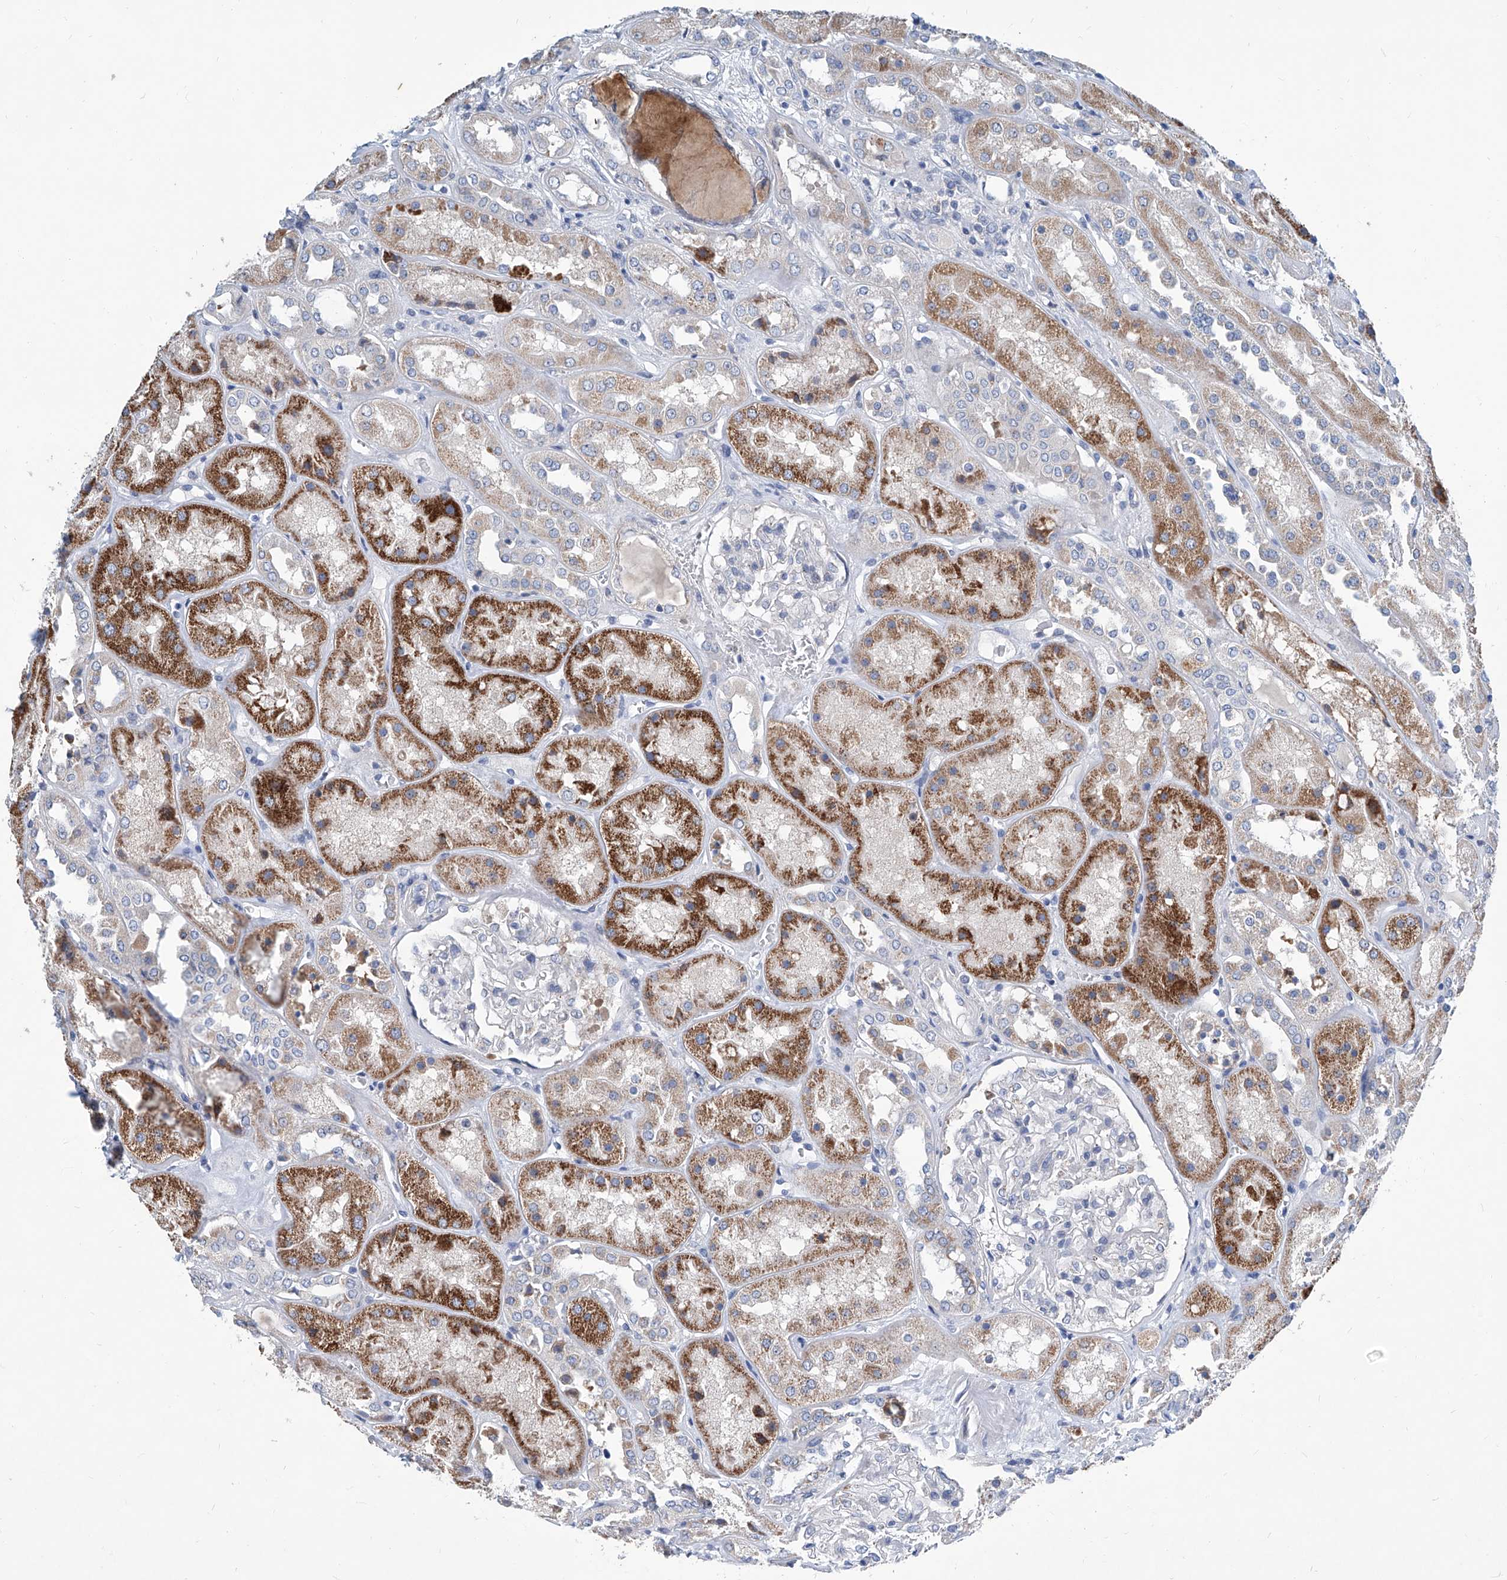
{"staining": {"intensity": "negative", "quantity": "none", "location": "none"}, "tissue": "kidney", "cell_type": "Cells in glomeruli", "image_type": "normal", "snomed": [{"axis": "morphology", "description": "Normal tissue, NOS"}, {"axis": "topography", "description": "Kidney"}], "caption": "A high-resolution image shows immunohistochemistry (IHC) staining of unremarkable kidney, which demonstrates no significant staining in cells in glomeruli. (DAB IHC visualized using brightfield microscopy, high magnification).", "gene": "ZNF519", "patient": {"sex": "male", "age": 70}}